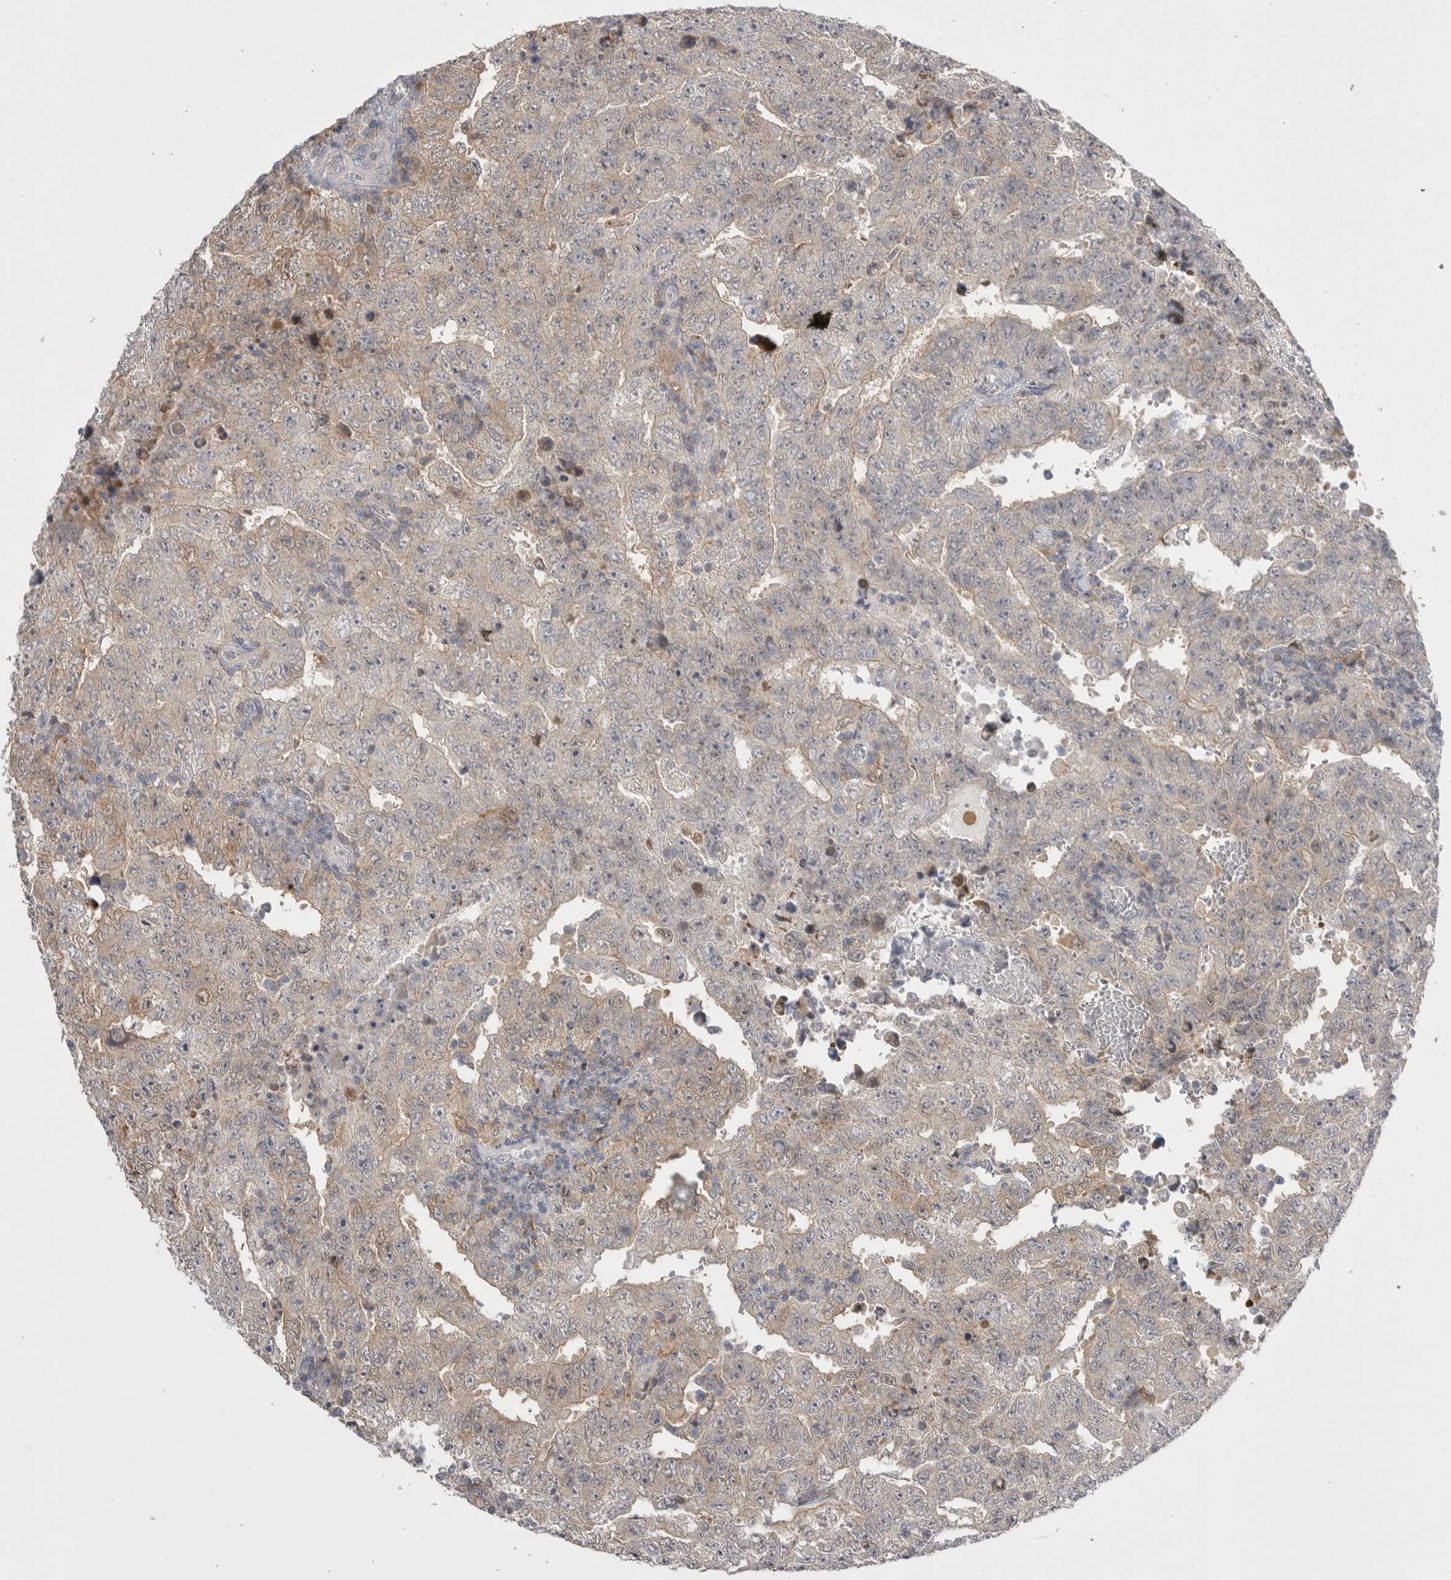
{"staining": {"intensity": "weak", "quantity": "25%-75%", "location": "cytoplasmic/membranous"}, "tissue": "testis cancer", "cell_type": "Tumor cells", "image_type": "cancer", "snomed": [{"axis": "morphology", "description": "Carcinoma, Embryonal, NOS"}, {"axis": "topography", "description": "Testis"}], "caption": "The micrograph shows immunohistochemical staining of embryonal carcinoma (testis). There is weak cytoplasmic/membranous expression is present in approximately 25%-75% of tumor cells.", "gene": "KYAT3", "patient": {"sex": "male", "age": 26}}